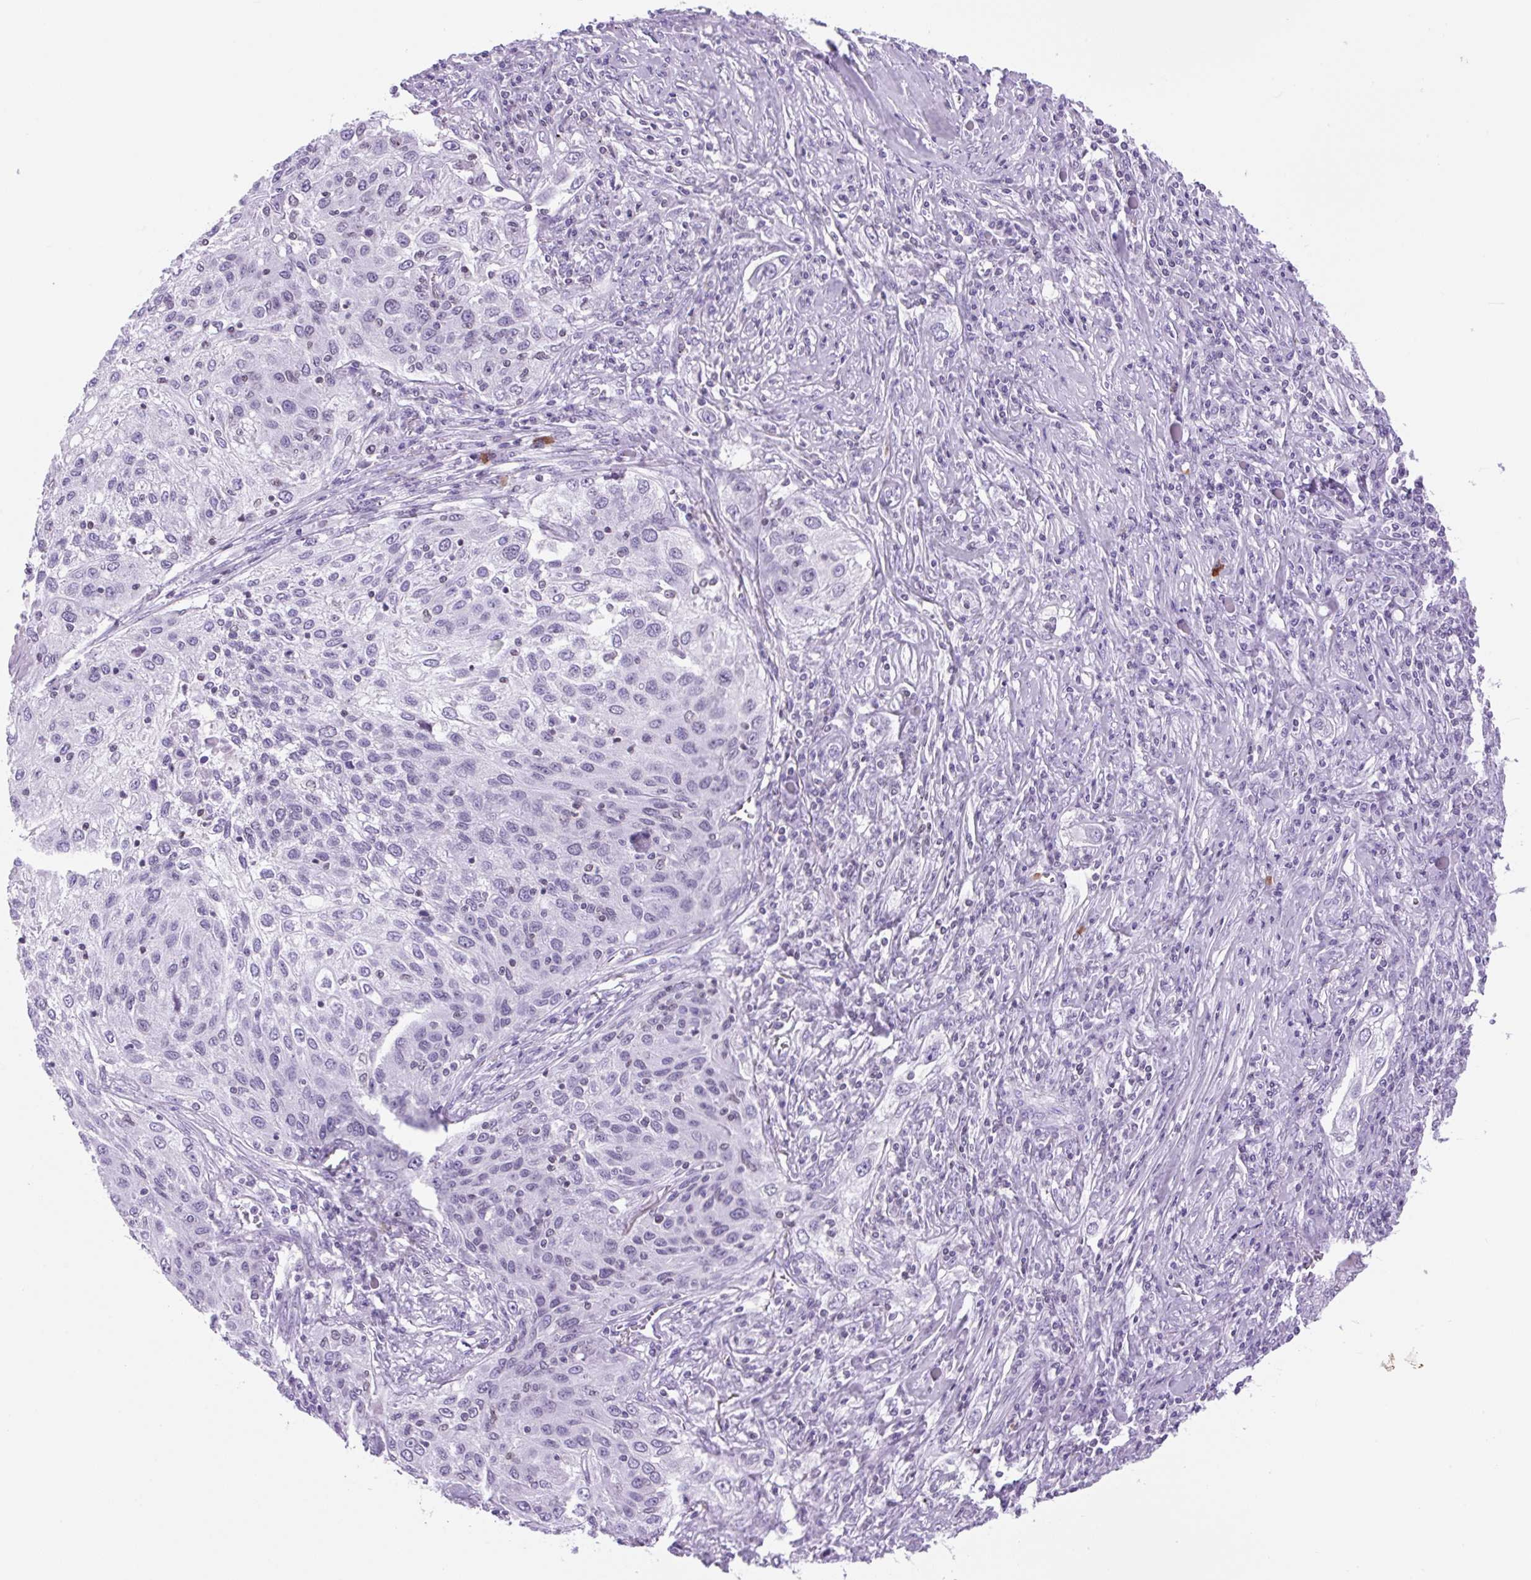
{"staining": {"intensity": "negative", "quantity": "none", "location": "none"}, "tissue": "lung cancer", "cell_type": "Tumor cells", "image_type": "cancer", "snomed": [{"axis": "morphology", "description": "Squamous cell carcinoma, NOS"}, {"axis": "topography", "description": "Lung"}], "caption": "Immunohistochemical staining of human lung cancer reveals no significant expression in tumor cells.", "gene": "VPREB1", "patient": {"sex": "female", "age": 69}}